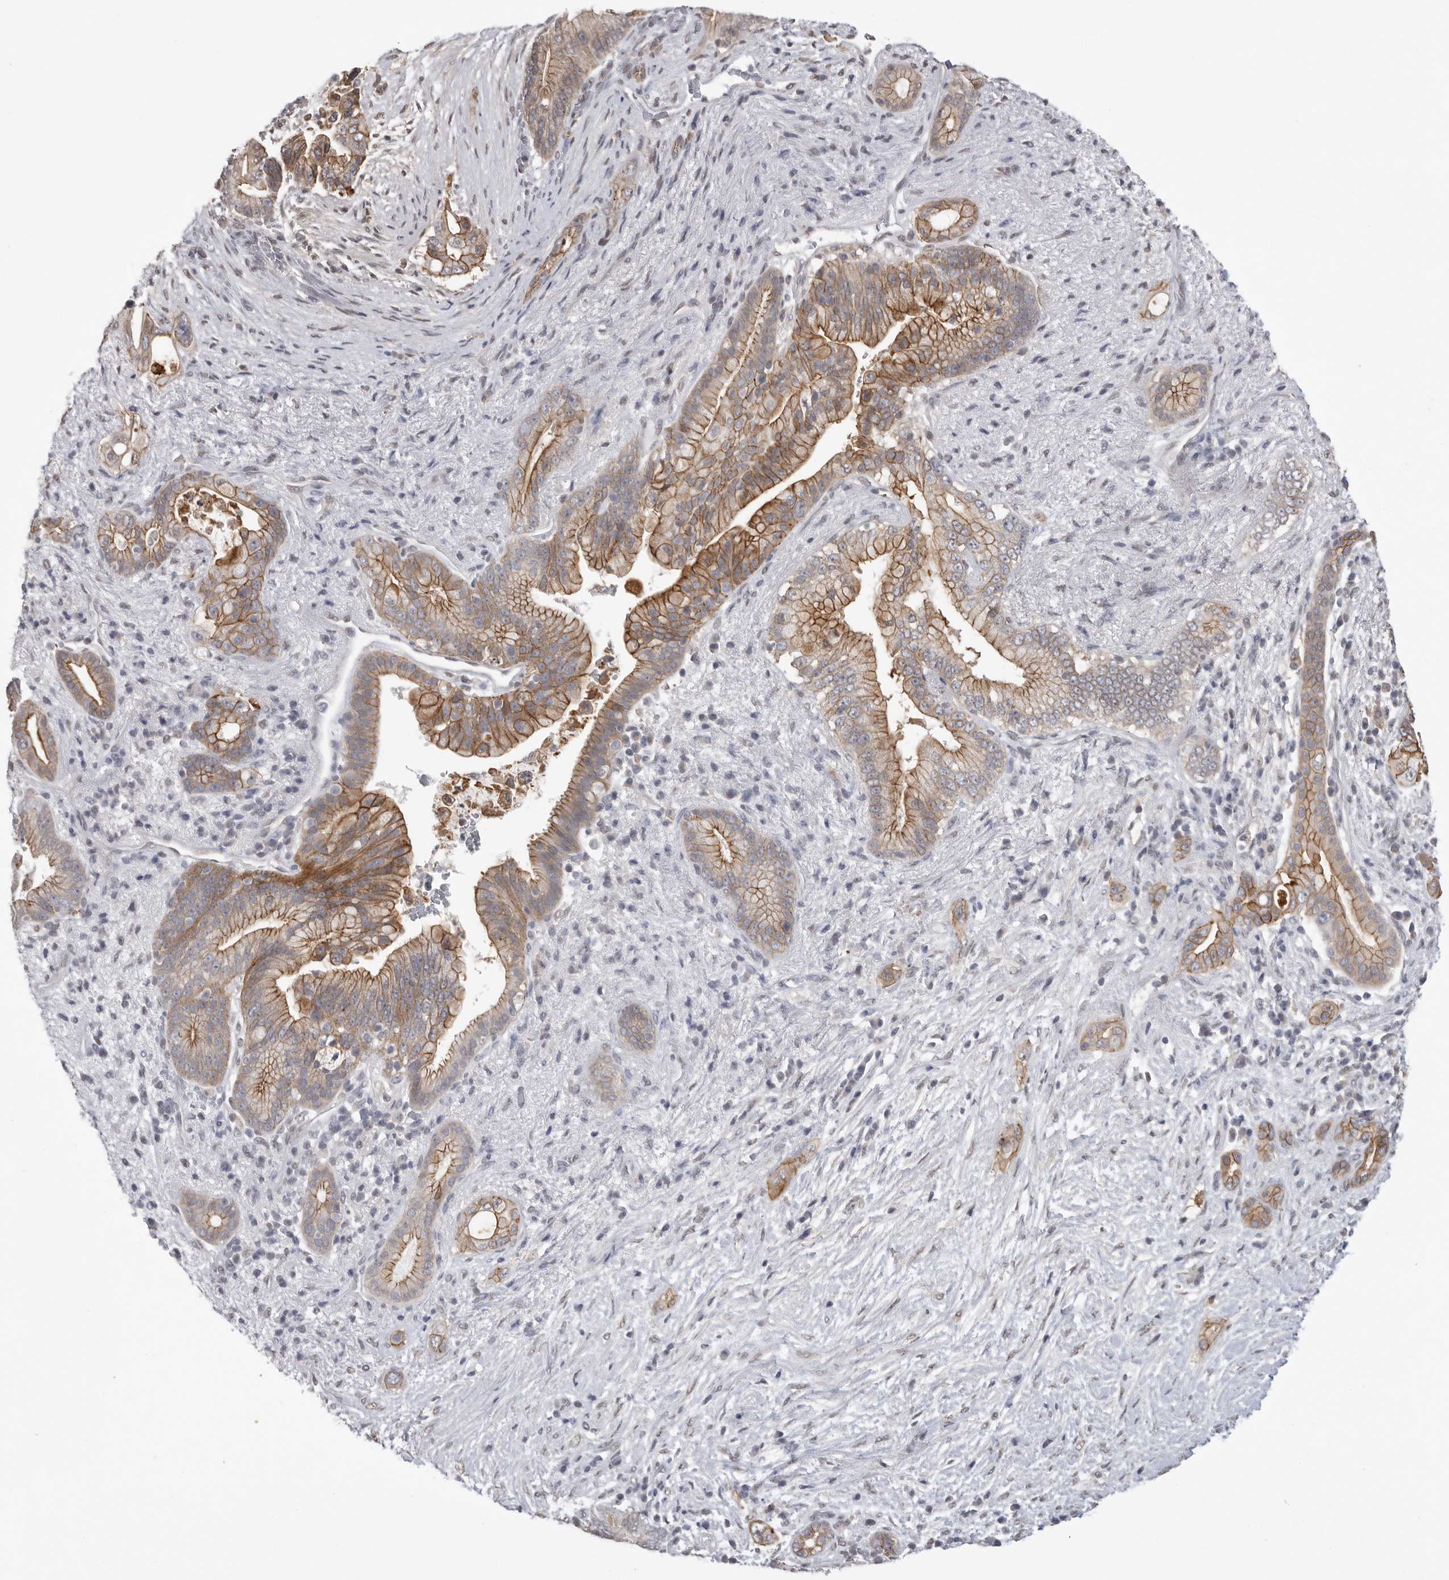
{"staining": {"intensity": "moderate", "quantity": ">75%", "location": "cytoplasmic/membranous"}, "tissue": "pancreatic cancer", "cell_type": "Tumor cells", "image_type": "cancer", "snomed": [{"axis": "morphology", "description": "Adenocarcinoma, NOS"}, {"axis": "topography", "description": "Pancreas"}], "caption": "Immunohistochemistry of pancreatic cancer exhibits medium levels of moderate cytoplasmic/membranous staining in approximately >75% of tumor cells.", "gene": "NECTIN1", "patient": {"sex": "male", "age": 53}}